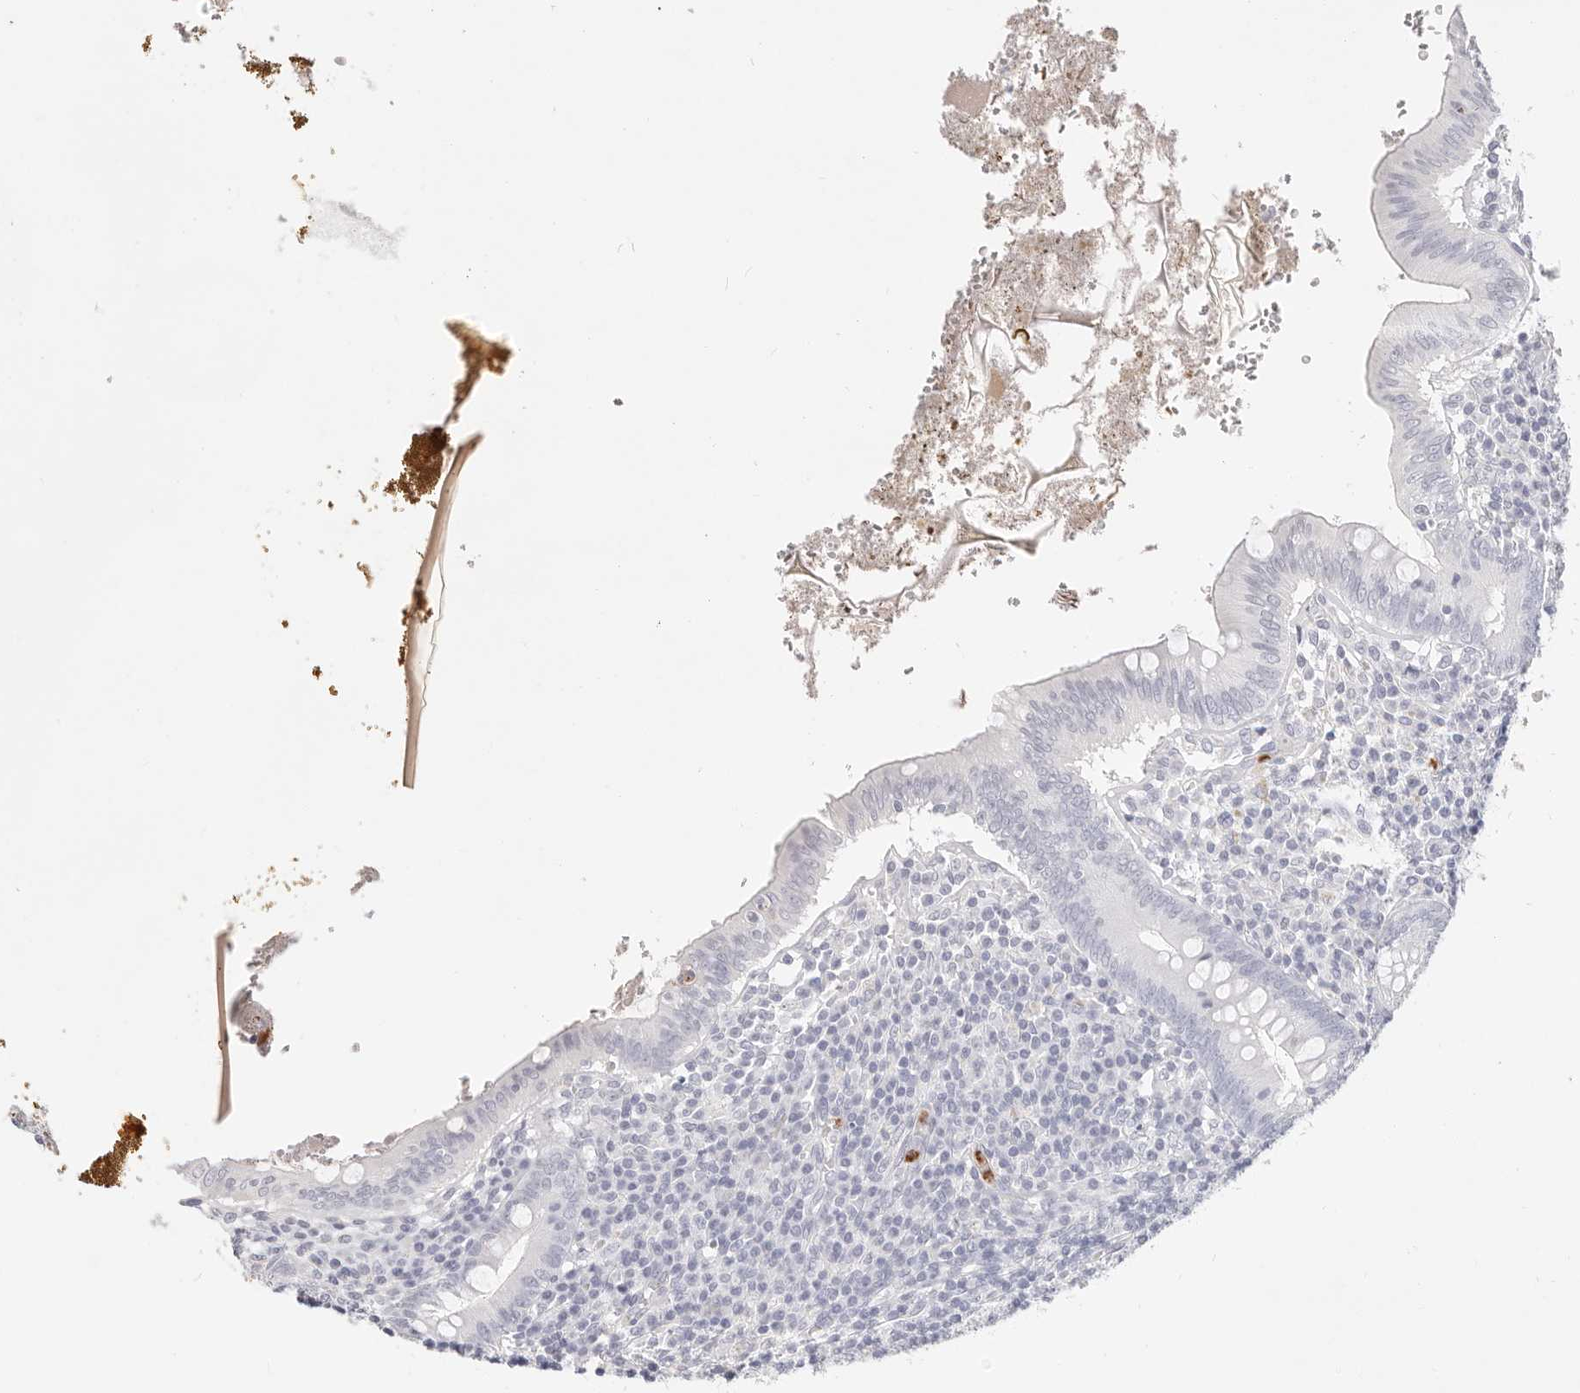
{"staining": {"intensity": "negative", "quantity": "none", "location": "none"}, "tissue": "appendix", "cell_type": "Glandular cells", "image_type": "normal", "snomed": [{"axis": "morphology", "description": "Normal tissue, NOS"}, {"axis": "topography", "description": "Appendix"}], "caption": "DAB (3,3'-diaminobenzidine) immunohistochemical staining of benign human appendix exhibits no significant staining in glandular cells.", "gene": "CAMP", "patient": {"sex": "male", "age": 8}}